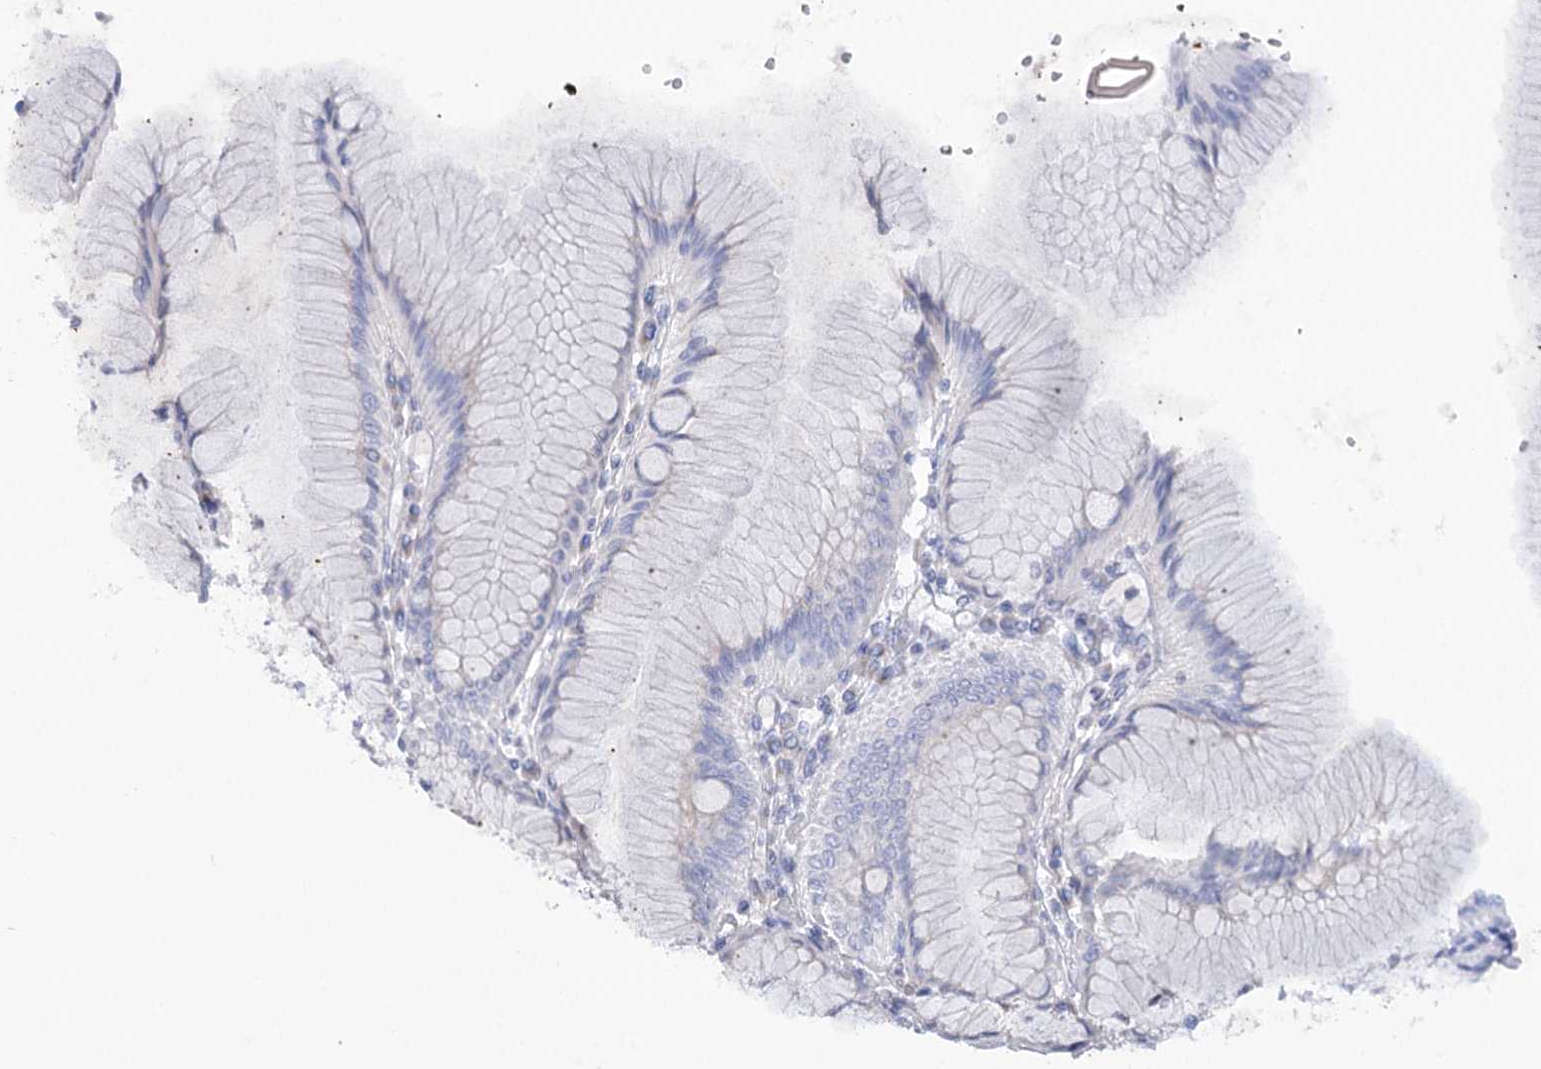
{"staining": {"intensity": "negative", "quantity": "none", "location": "none"}, "tissue": "stomach", "cell_type": "Glandular cells", "image_type": "normal", "snomed": [{"axis": "morphology", "description": "Normal tissue, NOS"}, {"axis": "topography", "description": "Stomach"}], "caption": "This is an immunohistochemistry (IHC) image of normal human stomach. There is no positivity in glandular cells.", "gene": "GBF1", "patient": {"sex": "female", "age": 57}}